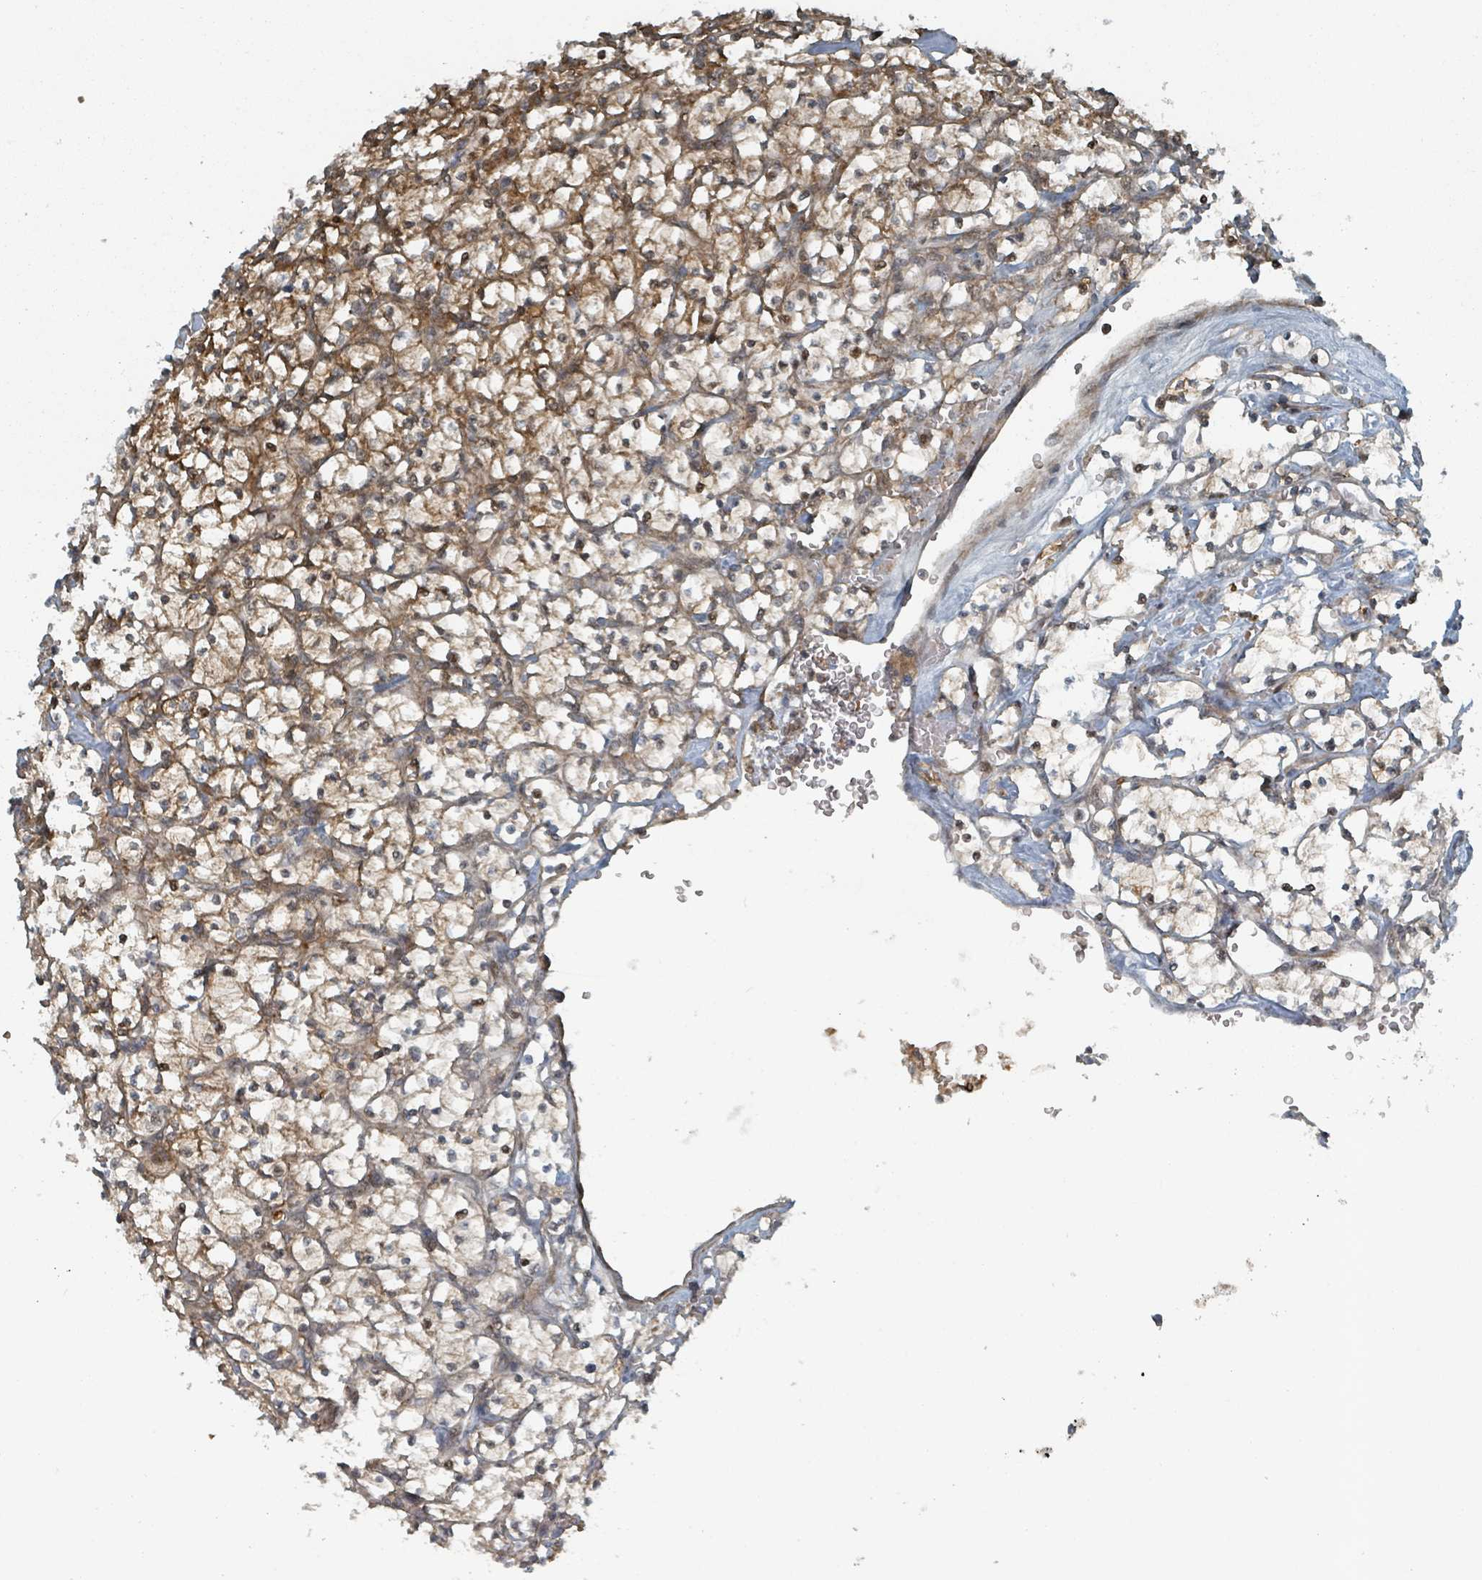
{"staining": {"intensity": "moderate", "quantity": ">75%", "location": "cytoplasmic/membranous,nuclear"}, "tissue": "renal cancer", "cell_type": "Tumor cells", "image_type": "cancer", "snomed": [{"axis": "morphology", "description": "Adenocarcinoma, NOS"}, {"axis": "topography", "description": "Kidney"}], "caption": "Human adenocarcinoma (renal) stained with a brown dye shows moderate cytoplasmic/membranous and nuclear positive staining in about >75% of tumor cells.", "gene": "RHPN2", "patient": {"sex": "female", "age": 64}}